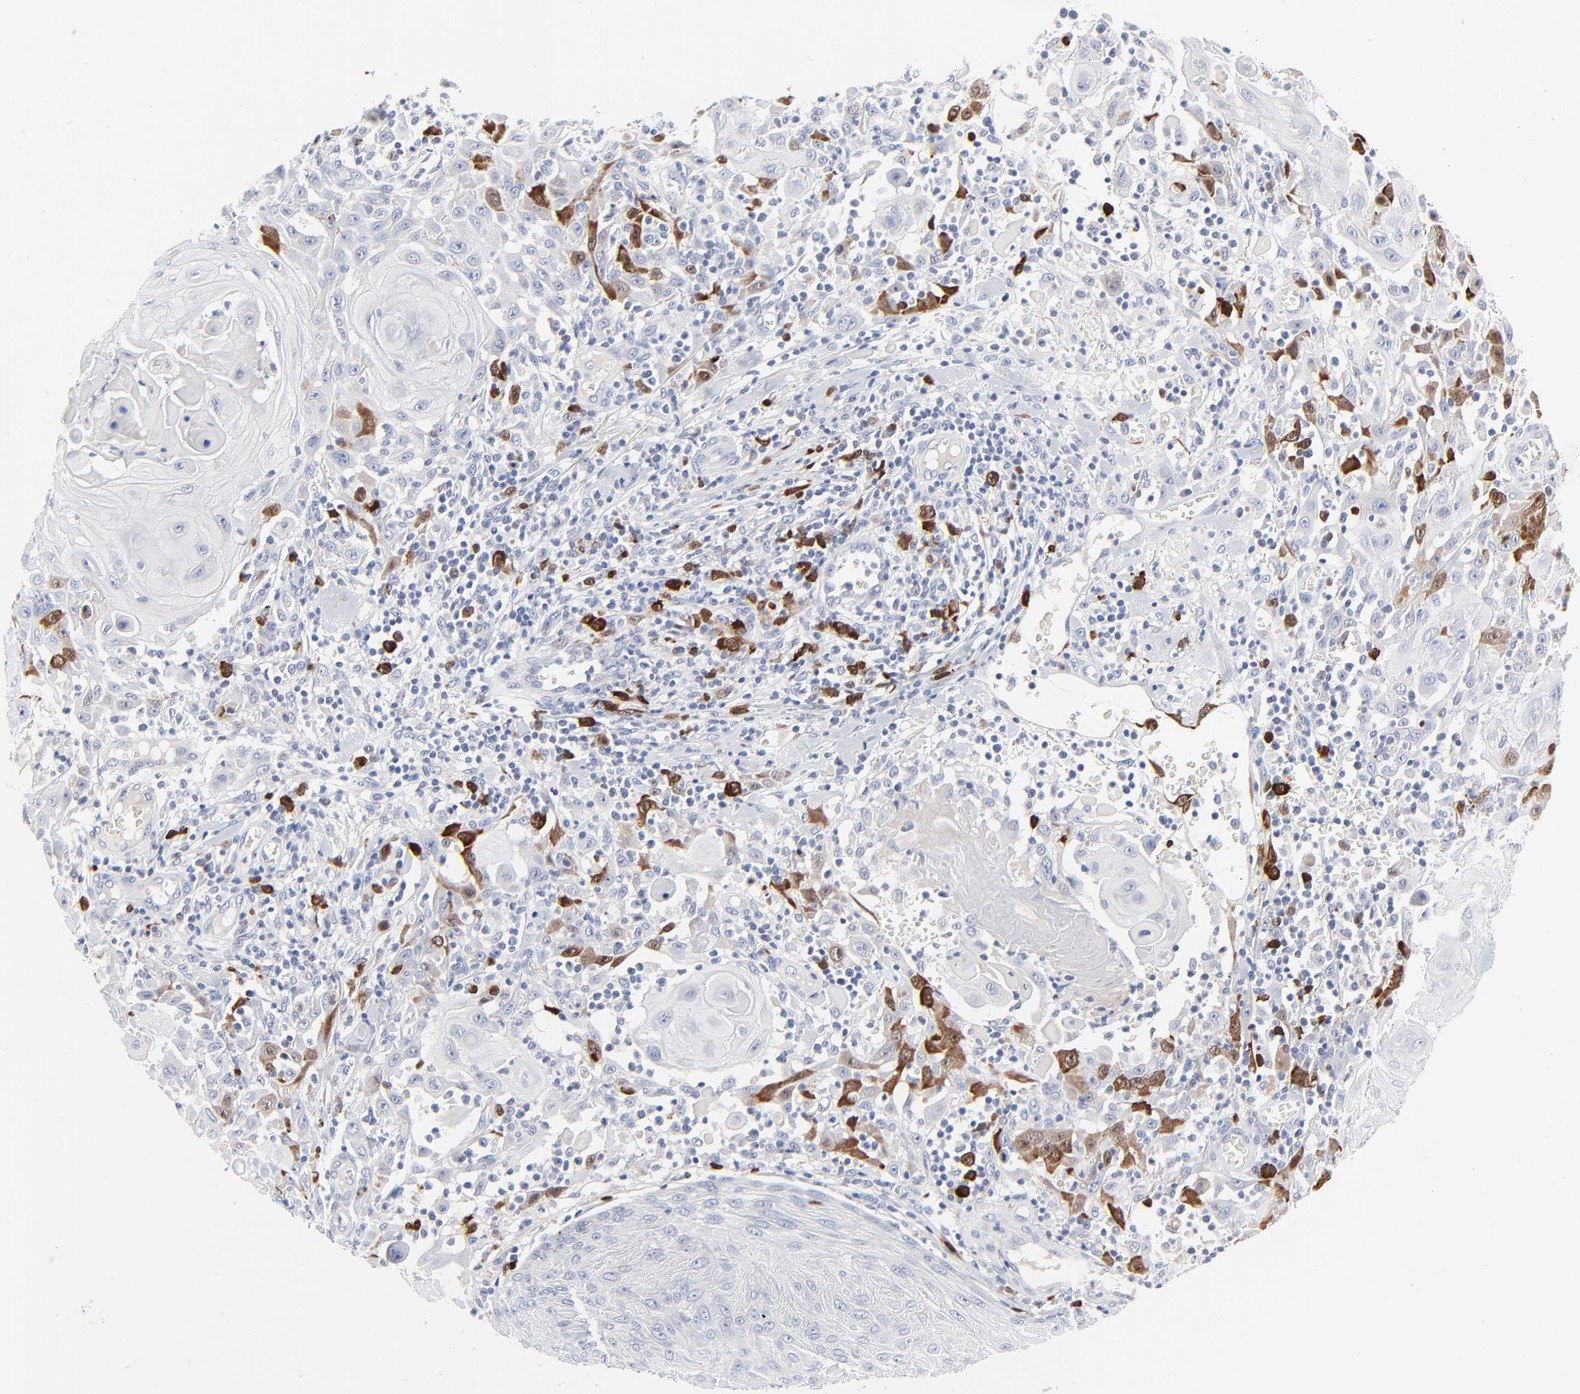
{"staining": {"intensity": "strong", "quantity": "<25%", "location": "cytoplasmic/membranous,nuclear"}, "tissue": "skin cancer", "cell_type": "Tumor cells", "image_type": "cancer", "snomed": [{"axis": "morphology", "description": "Squamous cell carcinoma, NOS"}, {"axis": "topography", "description": "Skin"}], "caption": "Skin squamous cell carcinoma stained for a protein shows strong cytoplasmic/membranous and nuclear positivity in tumor cells.", "gene": "CDK1", "patient": {"sex": "male", "age": 24}}